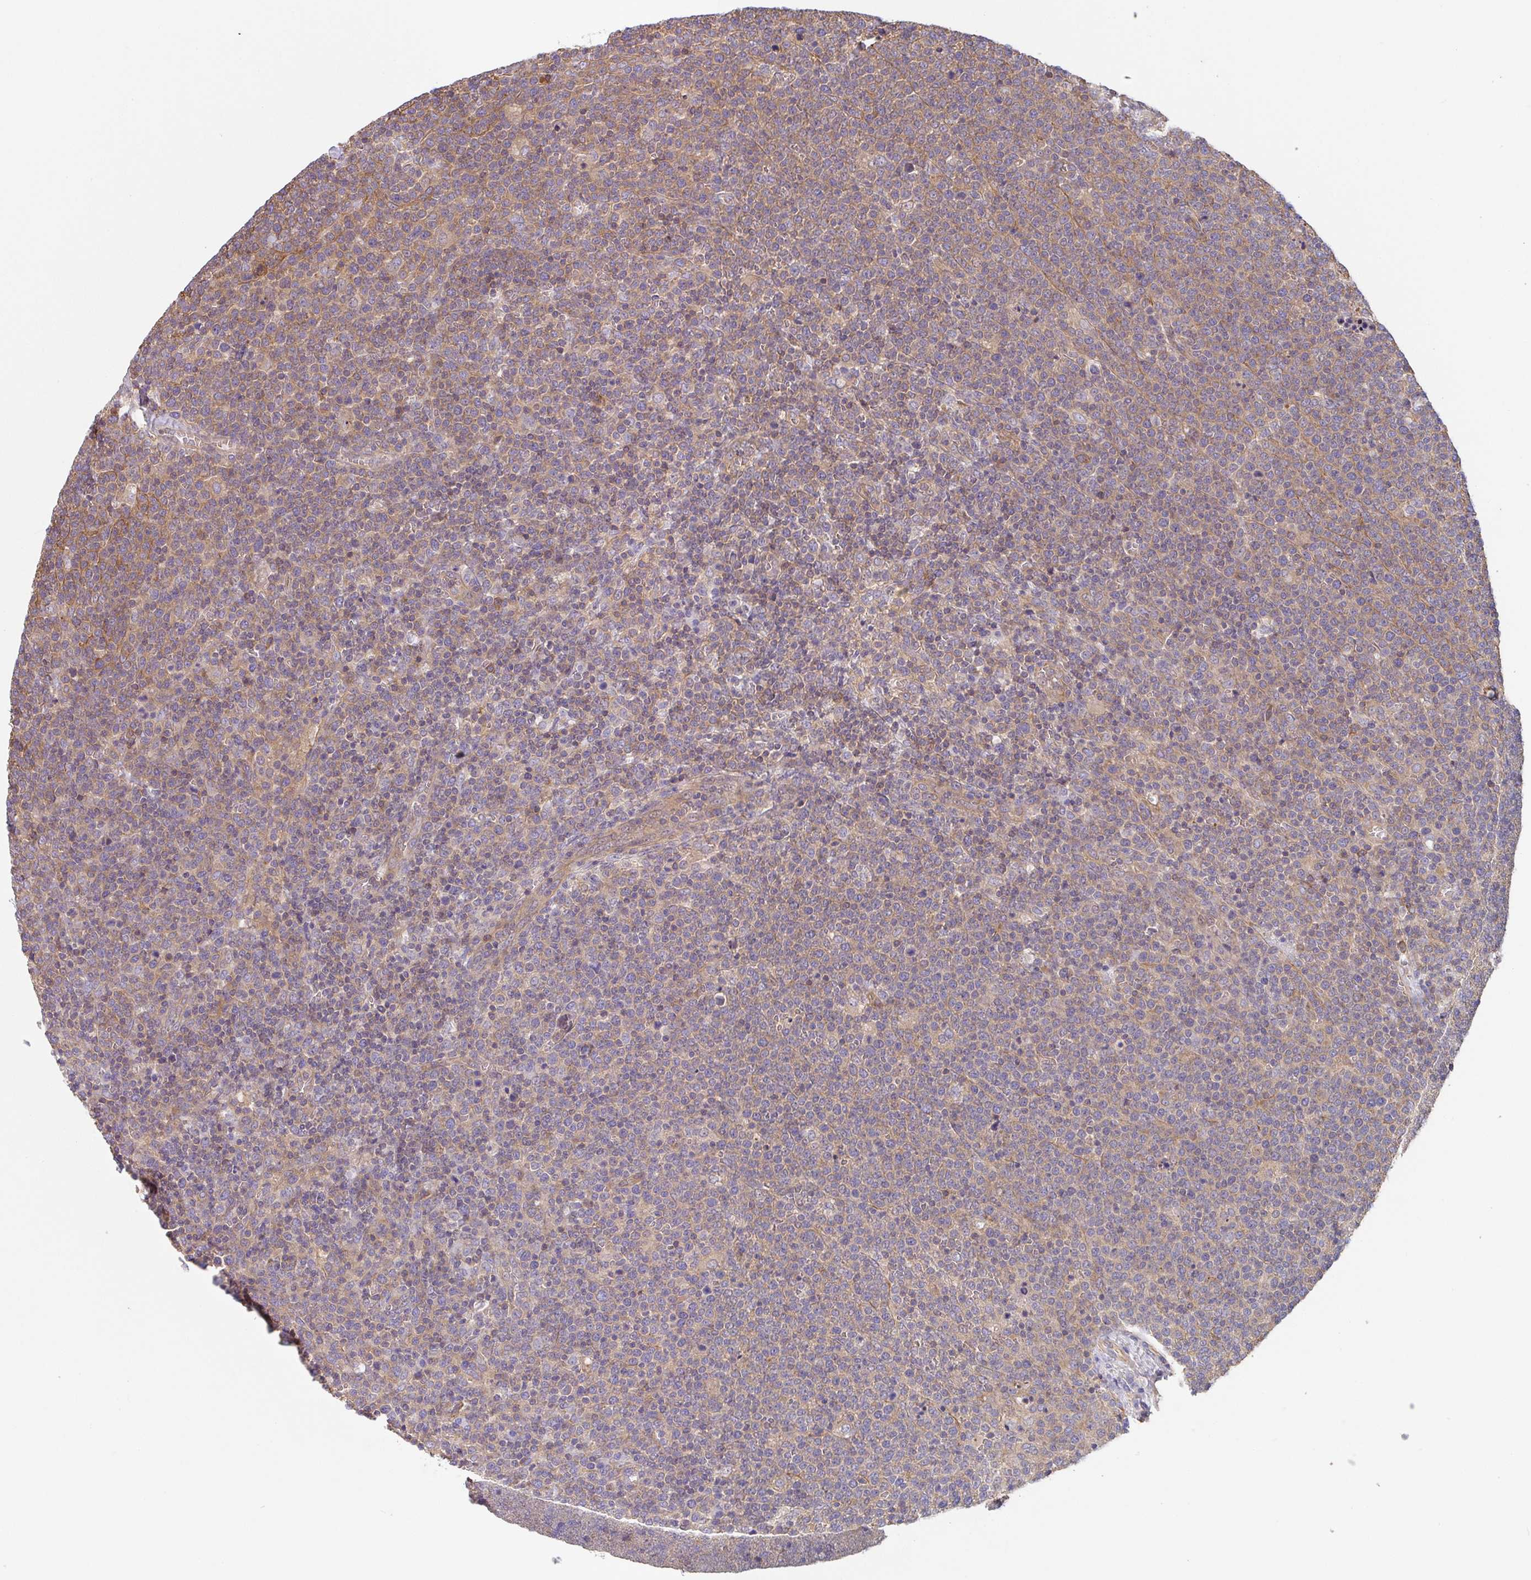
{"staining": {"intensity": "moderate", "quantity": ">75%", "location": "cytoplasmic/membranous"}, "tissue": "lymphoma", "cell_type": "Tumor cells", "image_type": "cancer", "snomed": [{"axis": "morphology", "description": "Malignant lymphoma, non-Hodgkin's type, High grade"}, {"axis": "topography", "description": "Lymph node"}], "caption": "Protein staining demonstrates moderate cytoplasmic/membranous positivity in about >75% of tumor cells in lymphoma. (IHC, brightfield microscopy, high magnification).", "gene": "TMEM229A", "patient": {"sex": "male", "age": 61}}